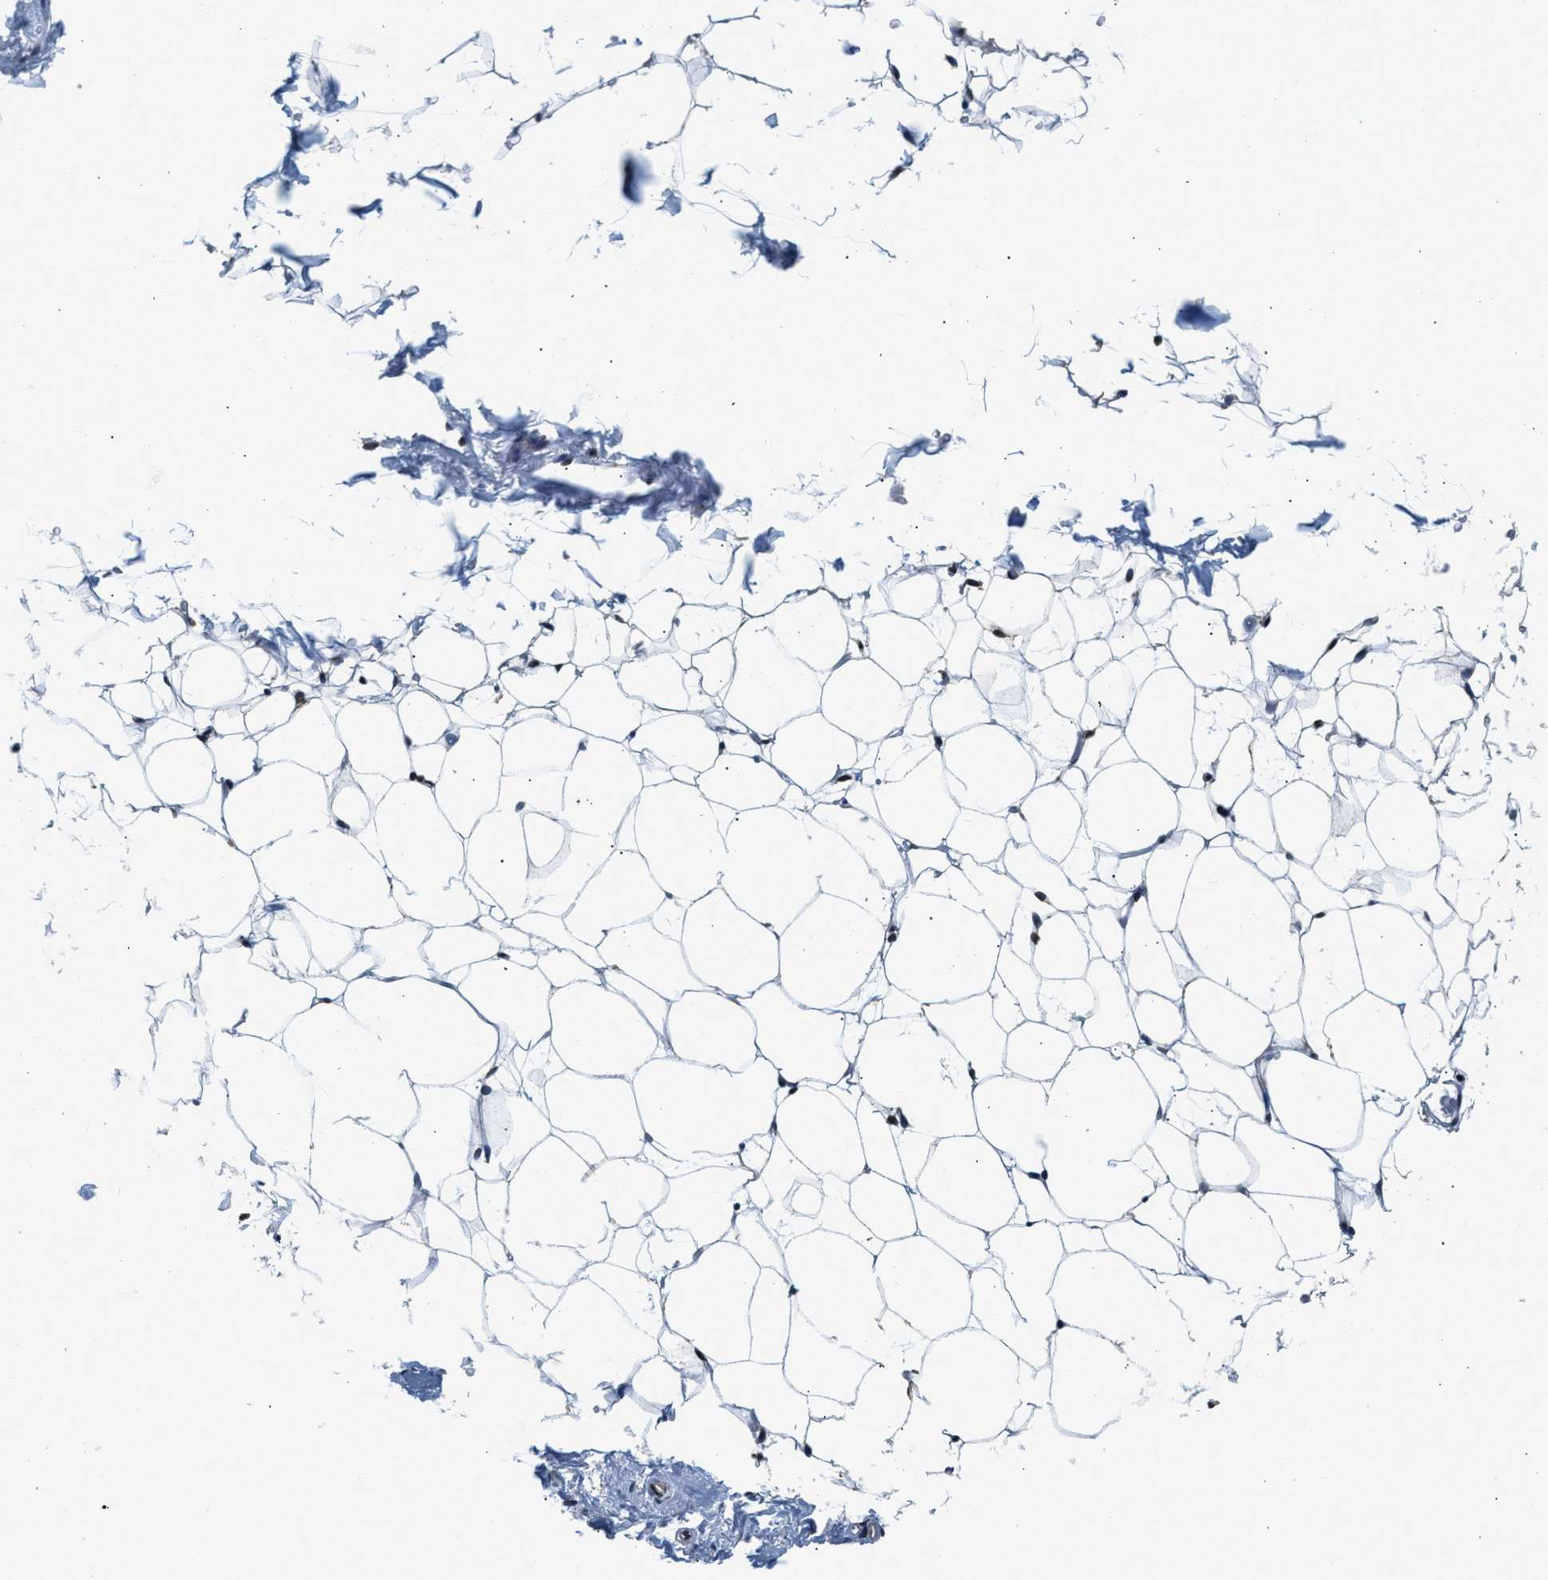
{"staining": {"intensity": "negative", "quantity": "none", "location": "none"}, "tissue": "adipose tissue", "cell_type": "Adipocytes", "image_type": "normal", "snomed": [{"axis": "morphology", "description": "Normal tissue, NOS"}, {"axis": "topography", "description": "Breast"}, {"axis": "topography", "description": "Soft tissue"}], "caption": "Protein analysis of normal adipose tissue reveals no significant expression in adipocytes.", "gene": "RBM33", "patient": {"sex": "female", "age": 75}}